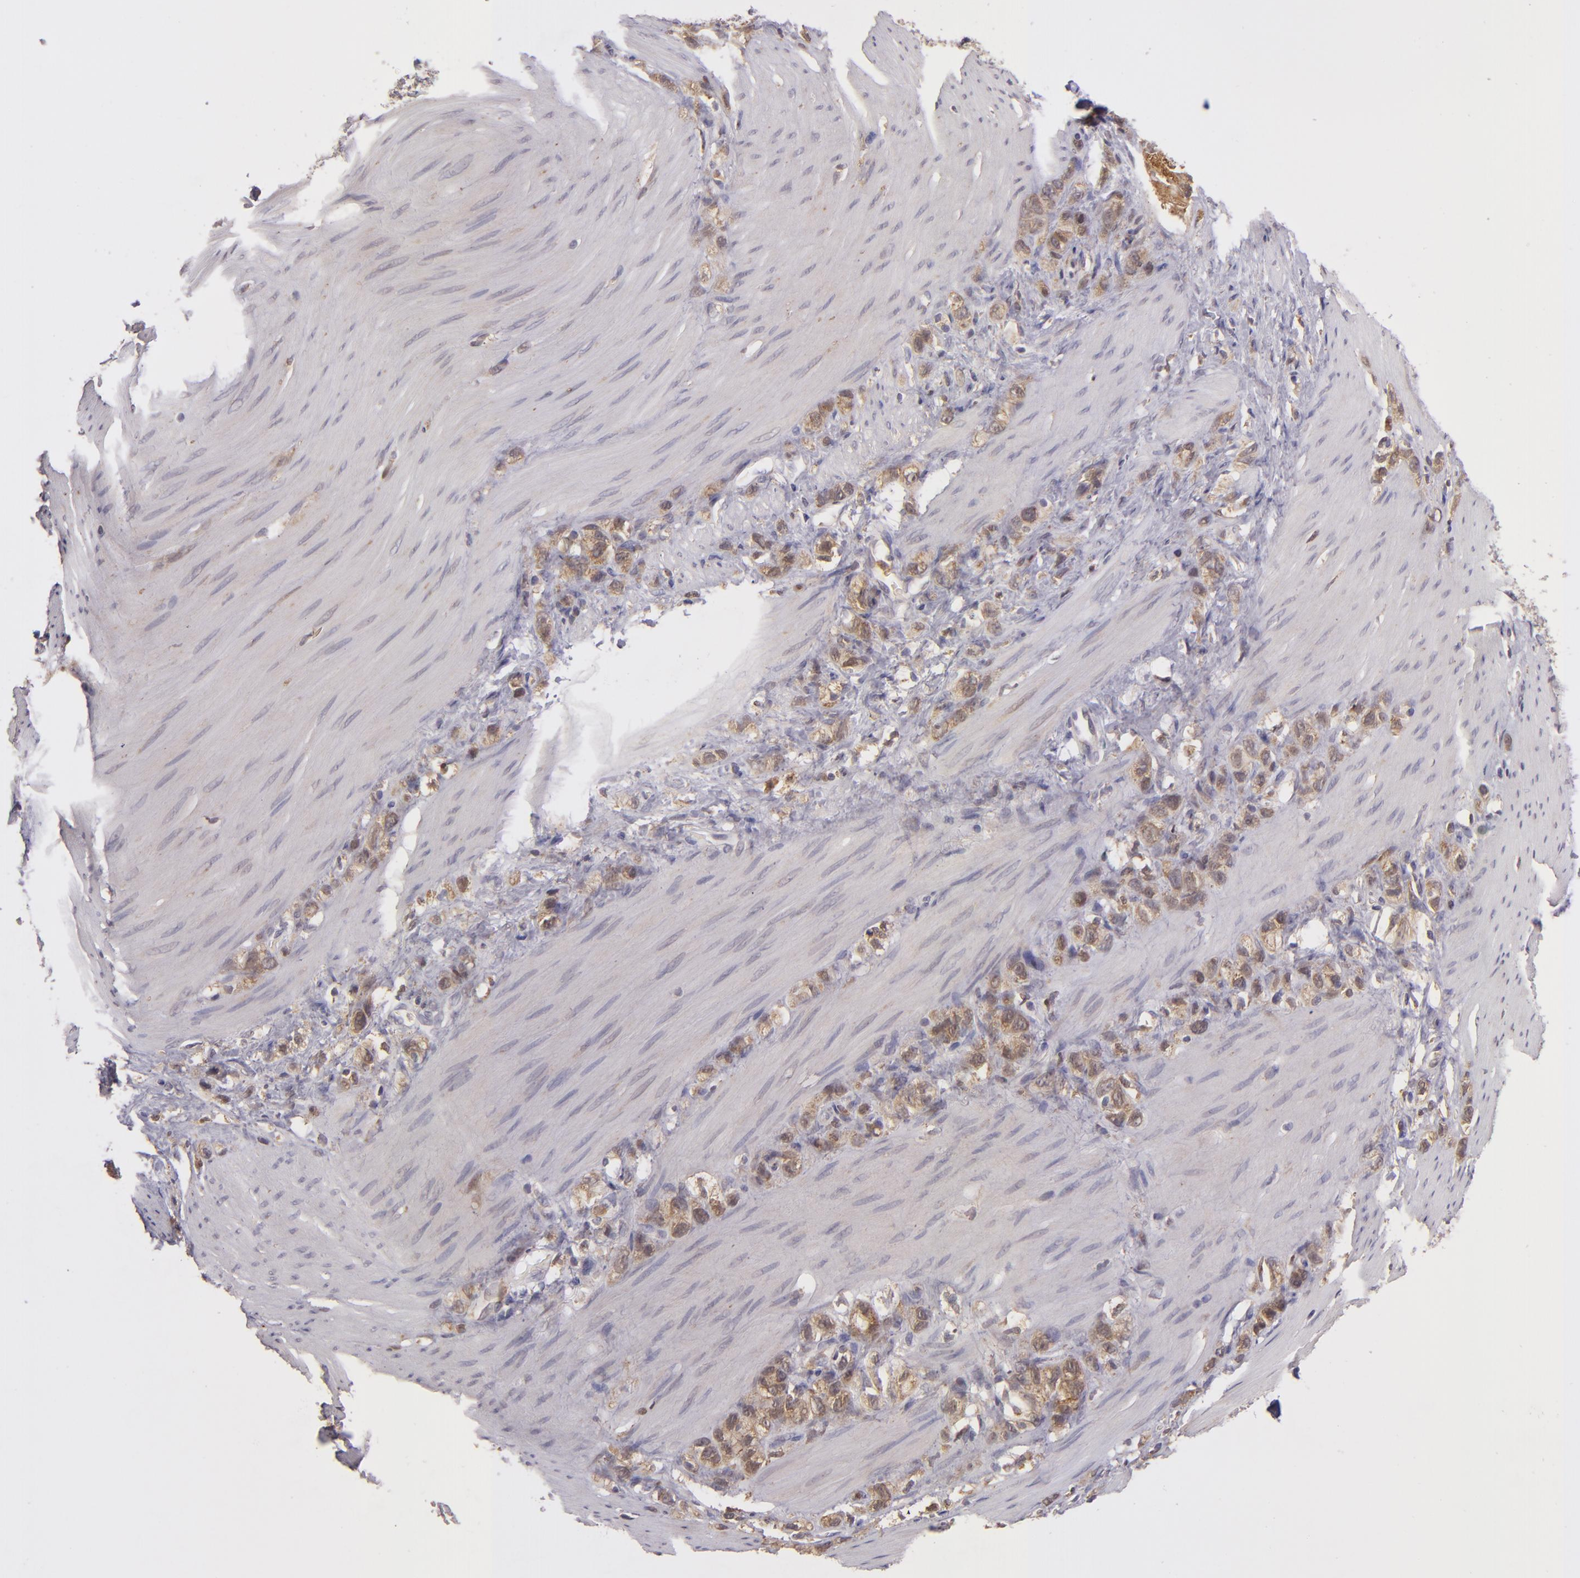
{"staining": {"intensity": "moderate", "quantity": ">75%", "location": "cytoplasmic/membranous"}, "tissue": "stomach cancer", "cell_type": "Tumor cells", "image_type": "cancer", "snomed": [{"axis": "morphology", "description": "Normal tissue, NOS"}, {"axis": "morphology", "description": "Adenocarcinoma, NOS"}, {"axis": "morphology", "description": "Adenocarcinoma, High grade"}, {"axis": "topography", "description": "Stomach, upper"}, {"axis": "topography", "description": "Stomach"}], "caption": "A brown stain labels moderate cytoplasmic/membranous staining of a protein in human stomach cancer (adenocarcinoma (high-grade)) tumor cells.", "gene": "FHIT", "patient": {"sex": "female", "age": 65}}